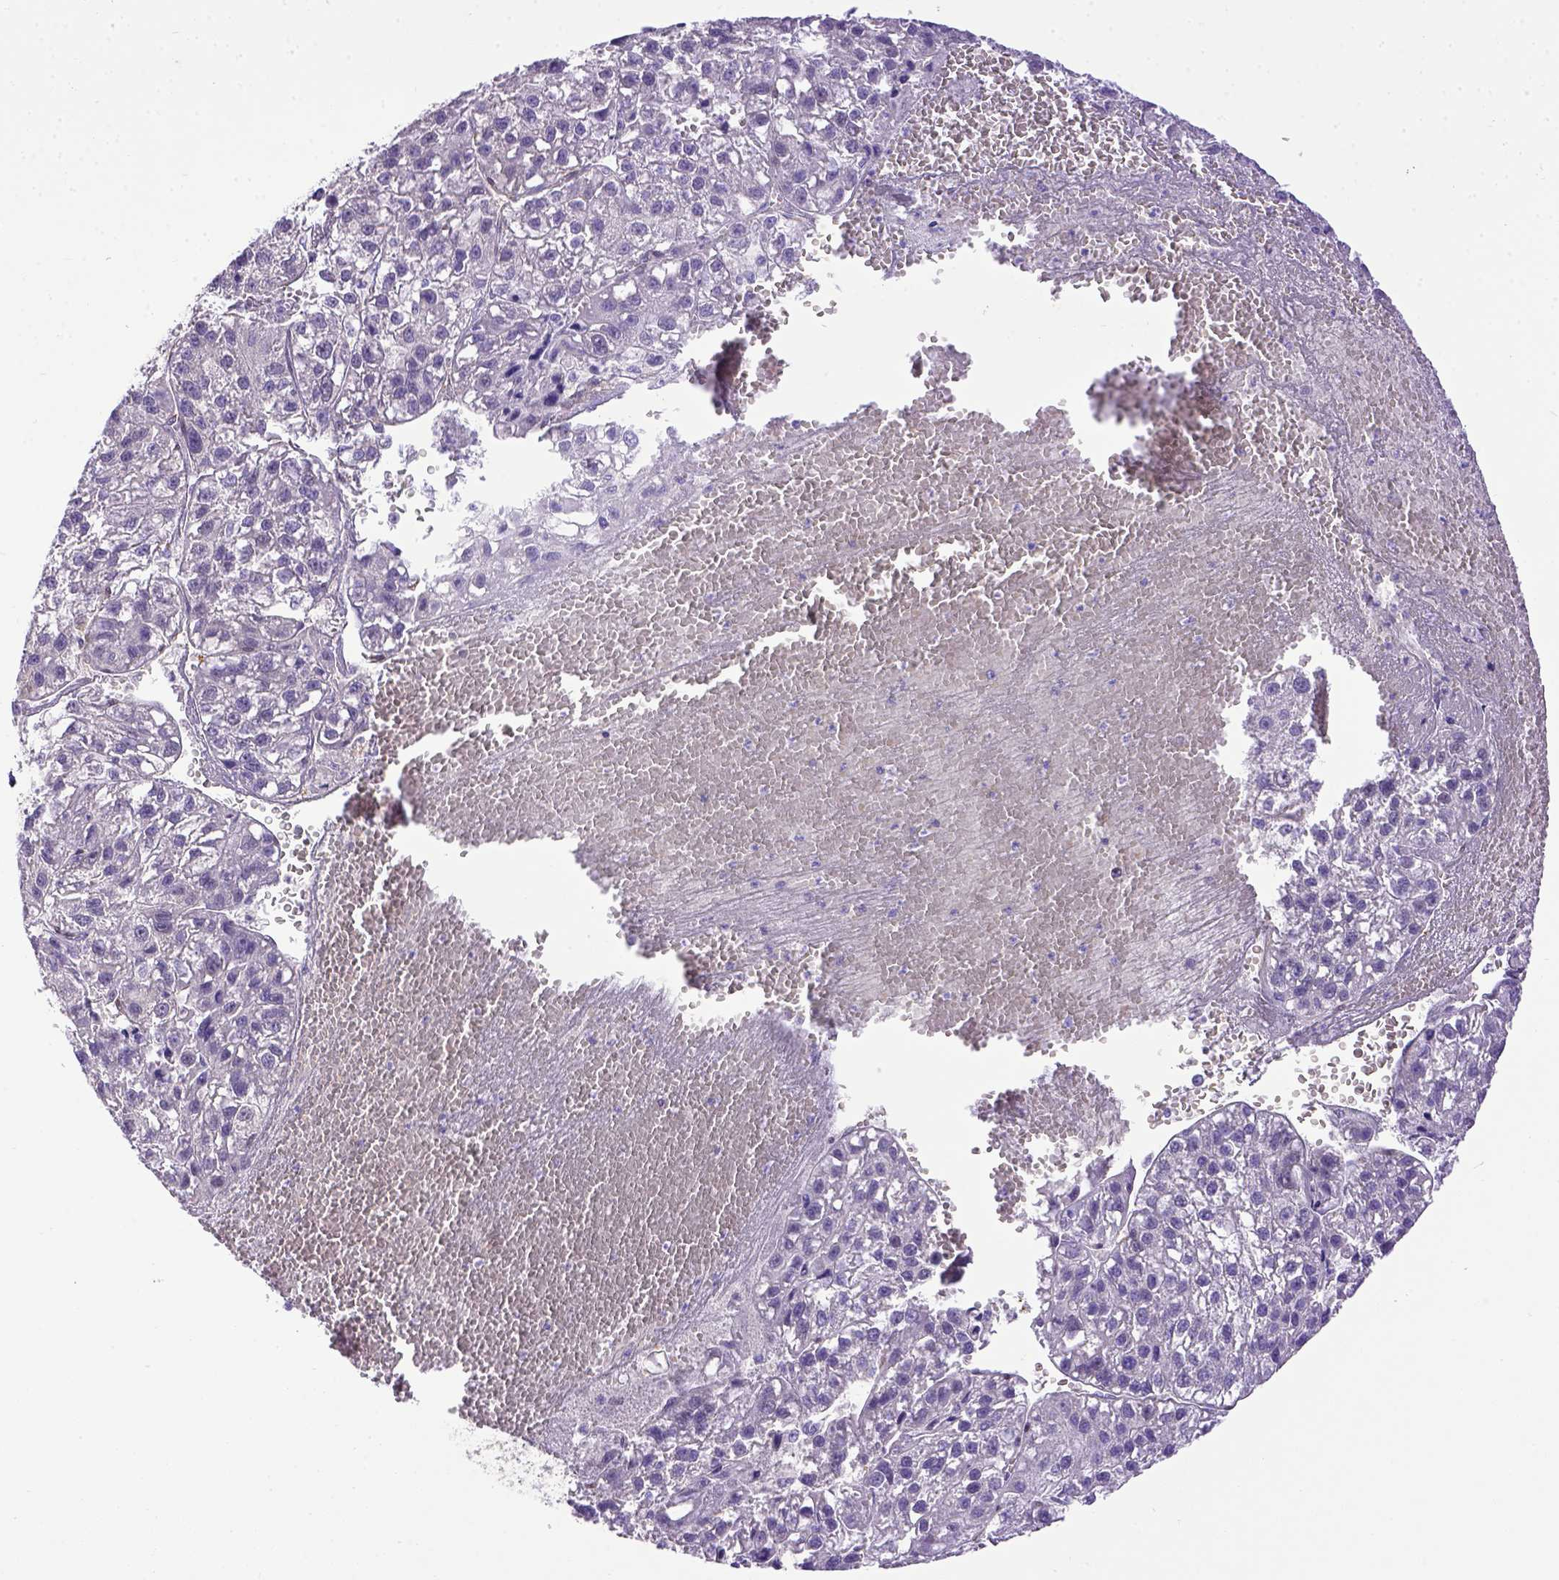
{"staining": {"intensity": "negative", "quantity": "none", "location": "none"}, "tissue": "liver cancer", "cell_type": "Tumor cells", "image_type": "cancer", "snomed": [{"axis": "morphology", "description": "Carcinoma, Hepatocellular, NOS"}, {"axis": "topography", "description": "Liver"}], "caption": "Tumor cells are negative for protein expression in human hepatocellular carcinoma (liver).", "gene": "BTN1A1", "patient": {"sex": "female", "age": 70}}